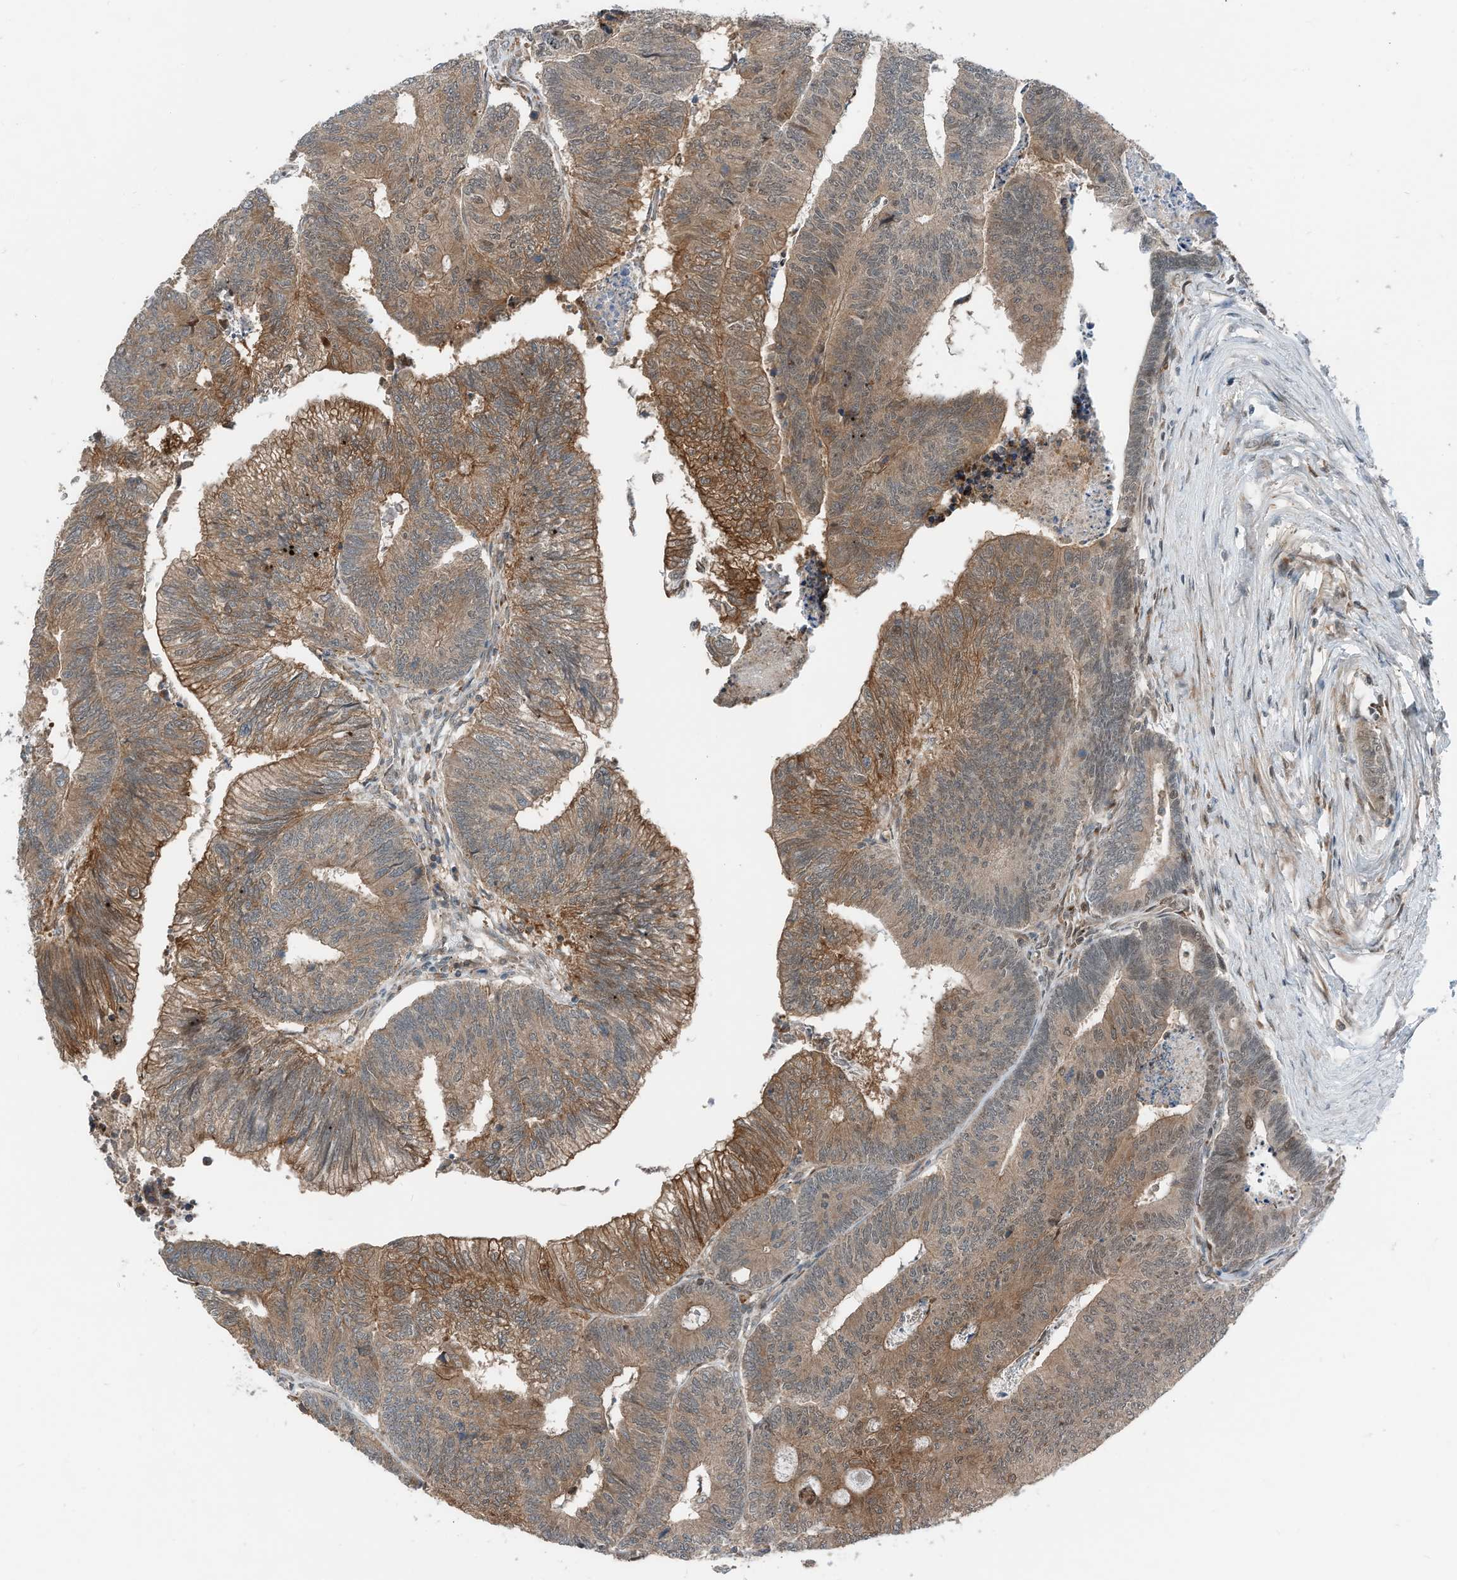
{"staining": {"intensity": "moderate", "quantity": ">75%", "location": "cytoplasmic/membranous,nuclear"}, "tissue": "colorectal cancer", "cell_type": "Tumor cells", "image_type": "cancer", "snomed": [{"axis": "morphology", "description": "Adenocarcinoma, NOS"}, {"axis": "topography", "description": "Colon"}], "caption": "Tumor cells demonstrate medium levels of moderate cytoplasmic/membranous and nuclear expression in about >75% of cells in adenocarcinoma (colorectal). (DAB (3,3'-diaminobenzidine) IHC, brown staining for protein, blue staining for nuclei).", "gene": "RMND1", "patient": {"sex": "female", "age": 67}}